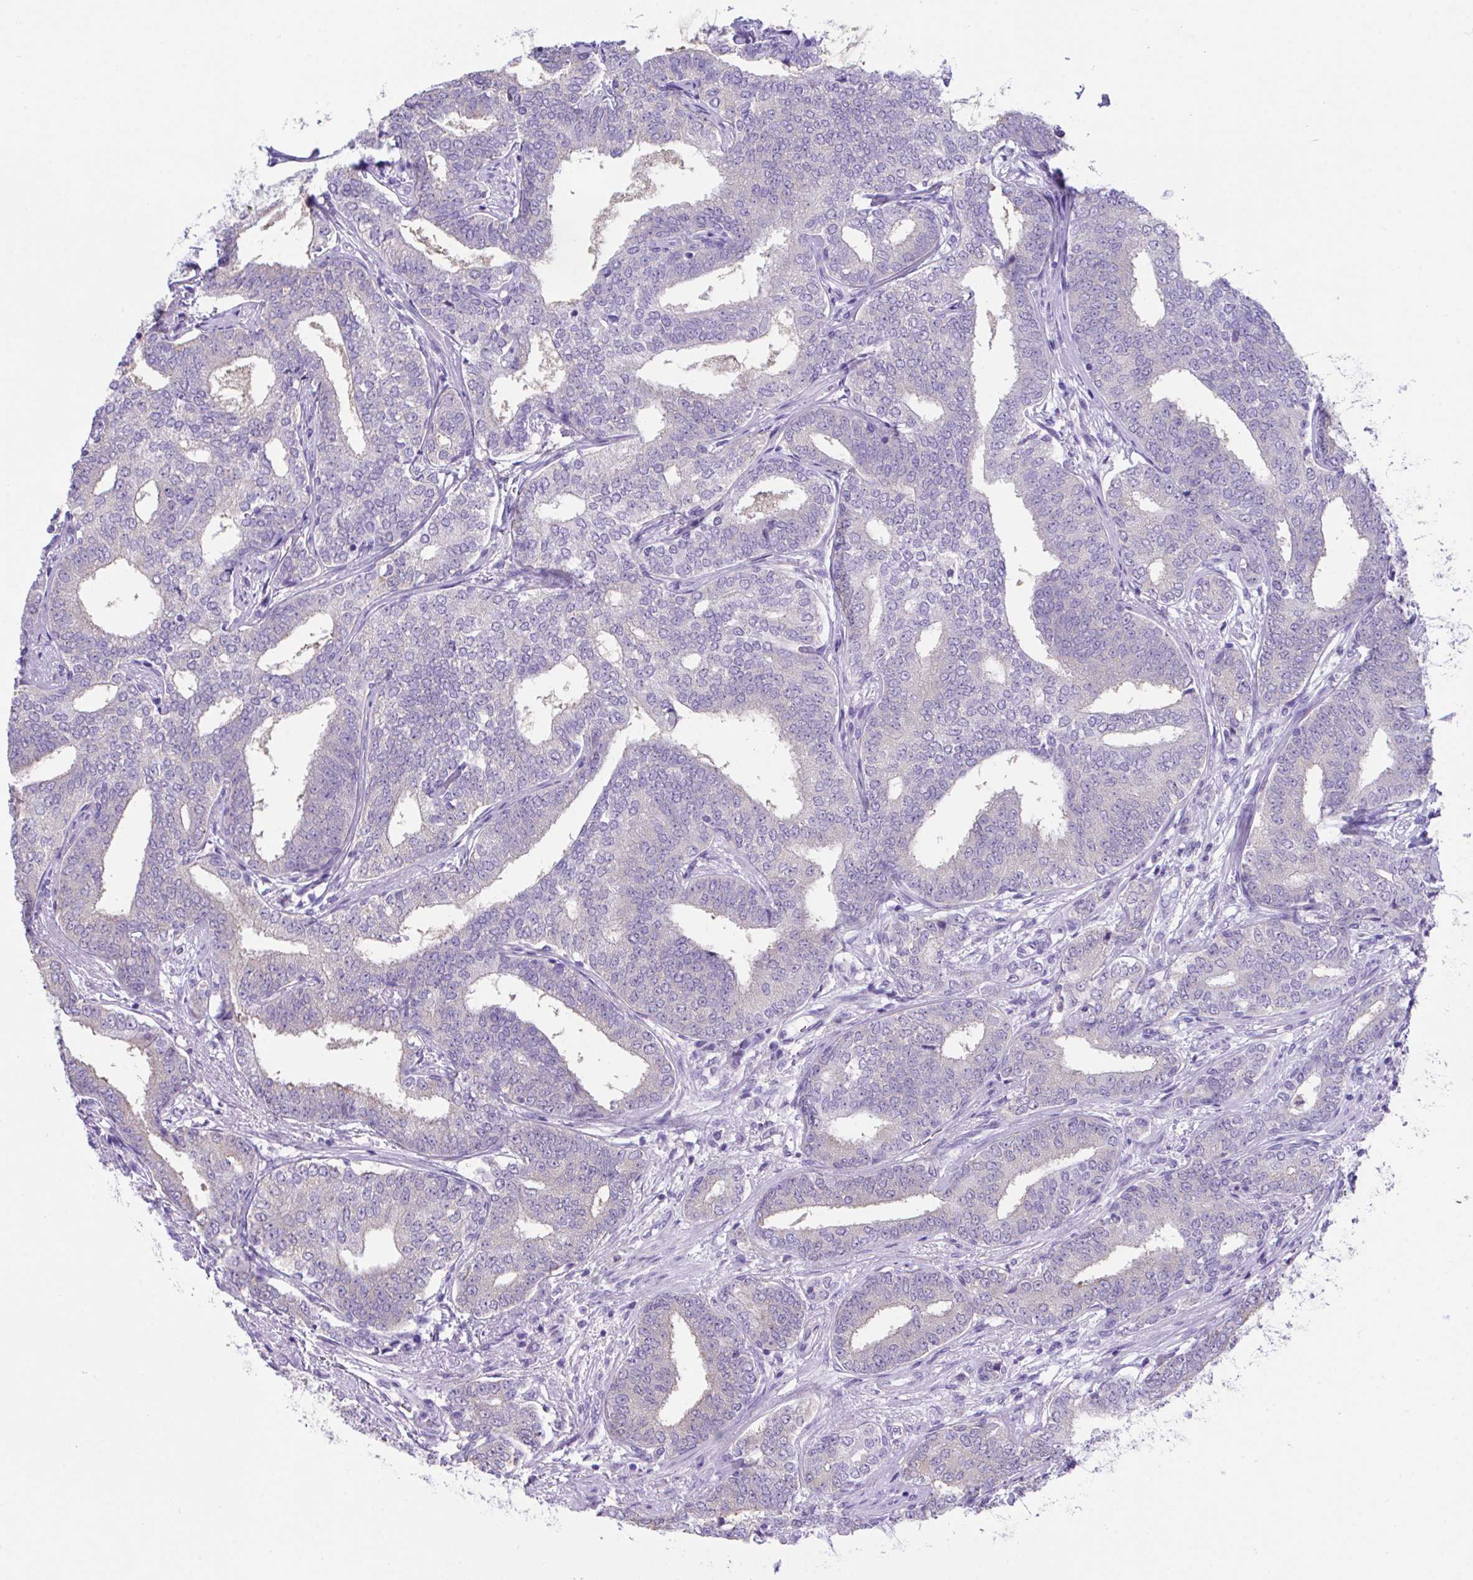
{"staining": {"intensity": "negative", "quantity": "none", "location": "none"}, "tissue": "prostate cancer", "cell_type": "Tumor cells", "image_type": "cancer", "snomed": [{"axis": "morphology", "description": "Adenocarcinoma, High grade"}, {"axis": "topography", "description": "Prostate"}], "caption": "A photomicrograph of prostate cancer (adenocarcinoma (high-grade)) stained for a protein reveals no brown staining in tumor cells.", "gene": "HOXB4", "patient": {"sex": "male", "age": 72}}